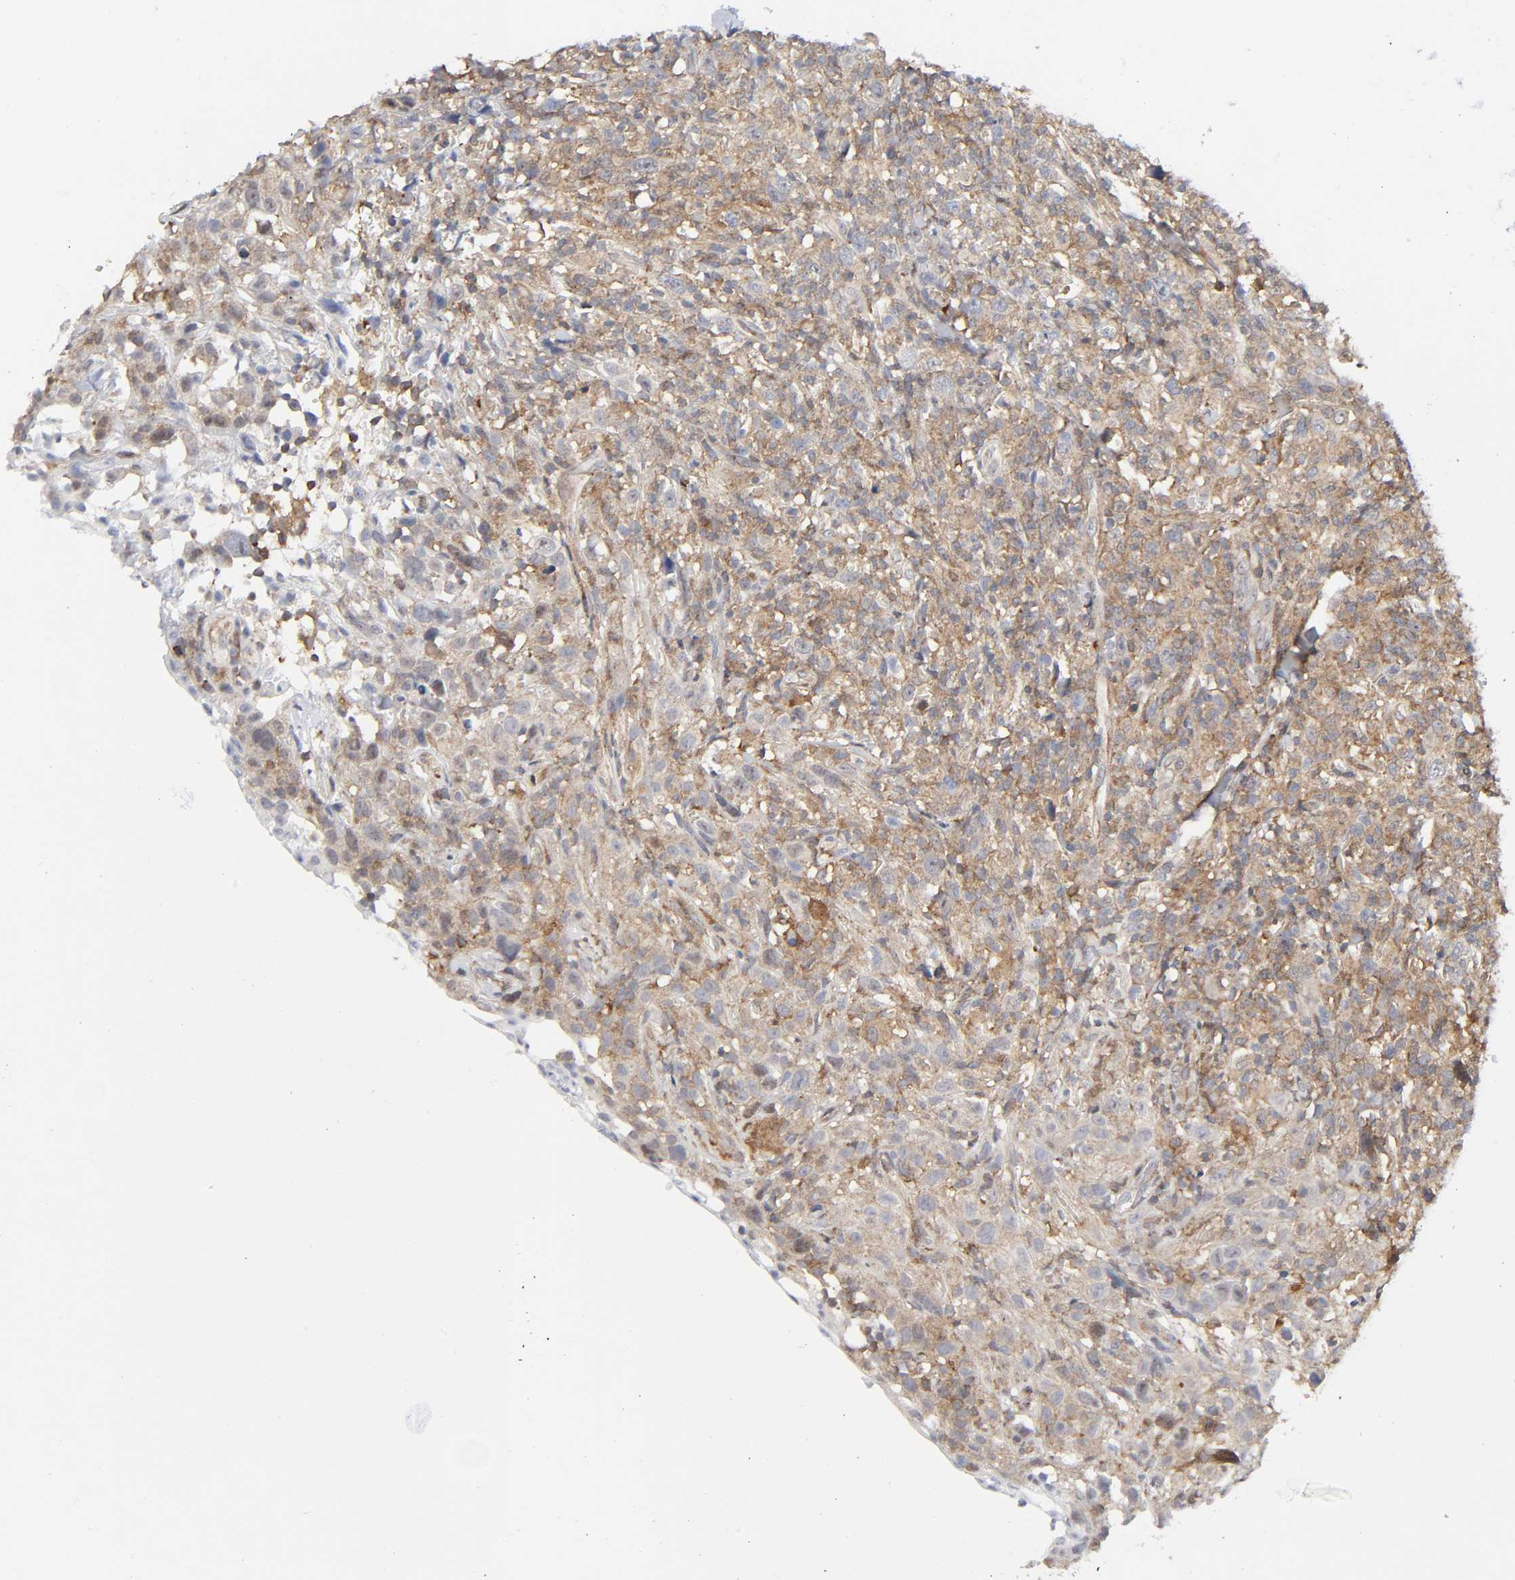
{"staining": {"intensity": "moderate", "quantity": "25%-75%", "location": "cytoplasmic/membranous"}, "tissue": "thyroid cancer", "cell_type": "Tumor cells", "image_type": "cancer", "snomed": [{"axis": "morphology", "description": "Carcinoma, NOS"}, {"axis": "topography", "description": "Thyroid gland"}], "caption": "Immunohistochemistry (DAB) staining of human thyroid carcinoma reveals moderate cytoplasmic/membranous protein staining in about 25%-75% of tumor cells.", "gene": "MAPK1", "patient": {"sex": "female", "age": 77}}